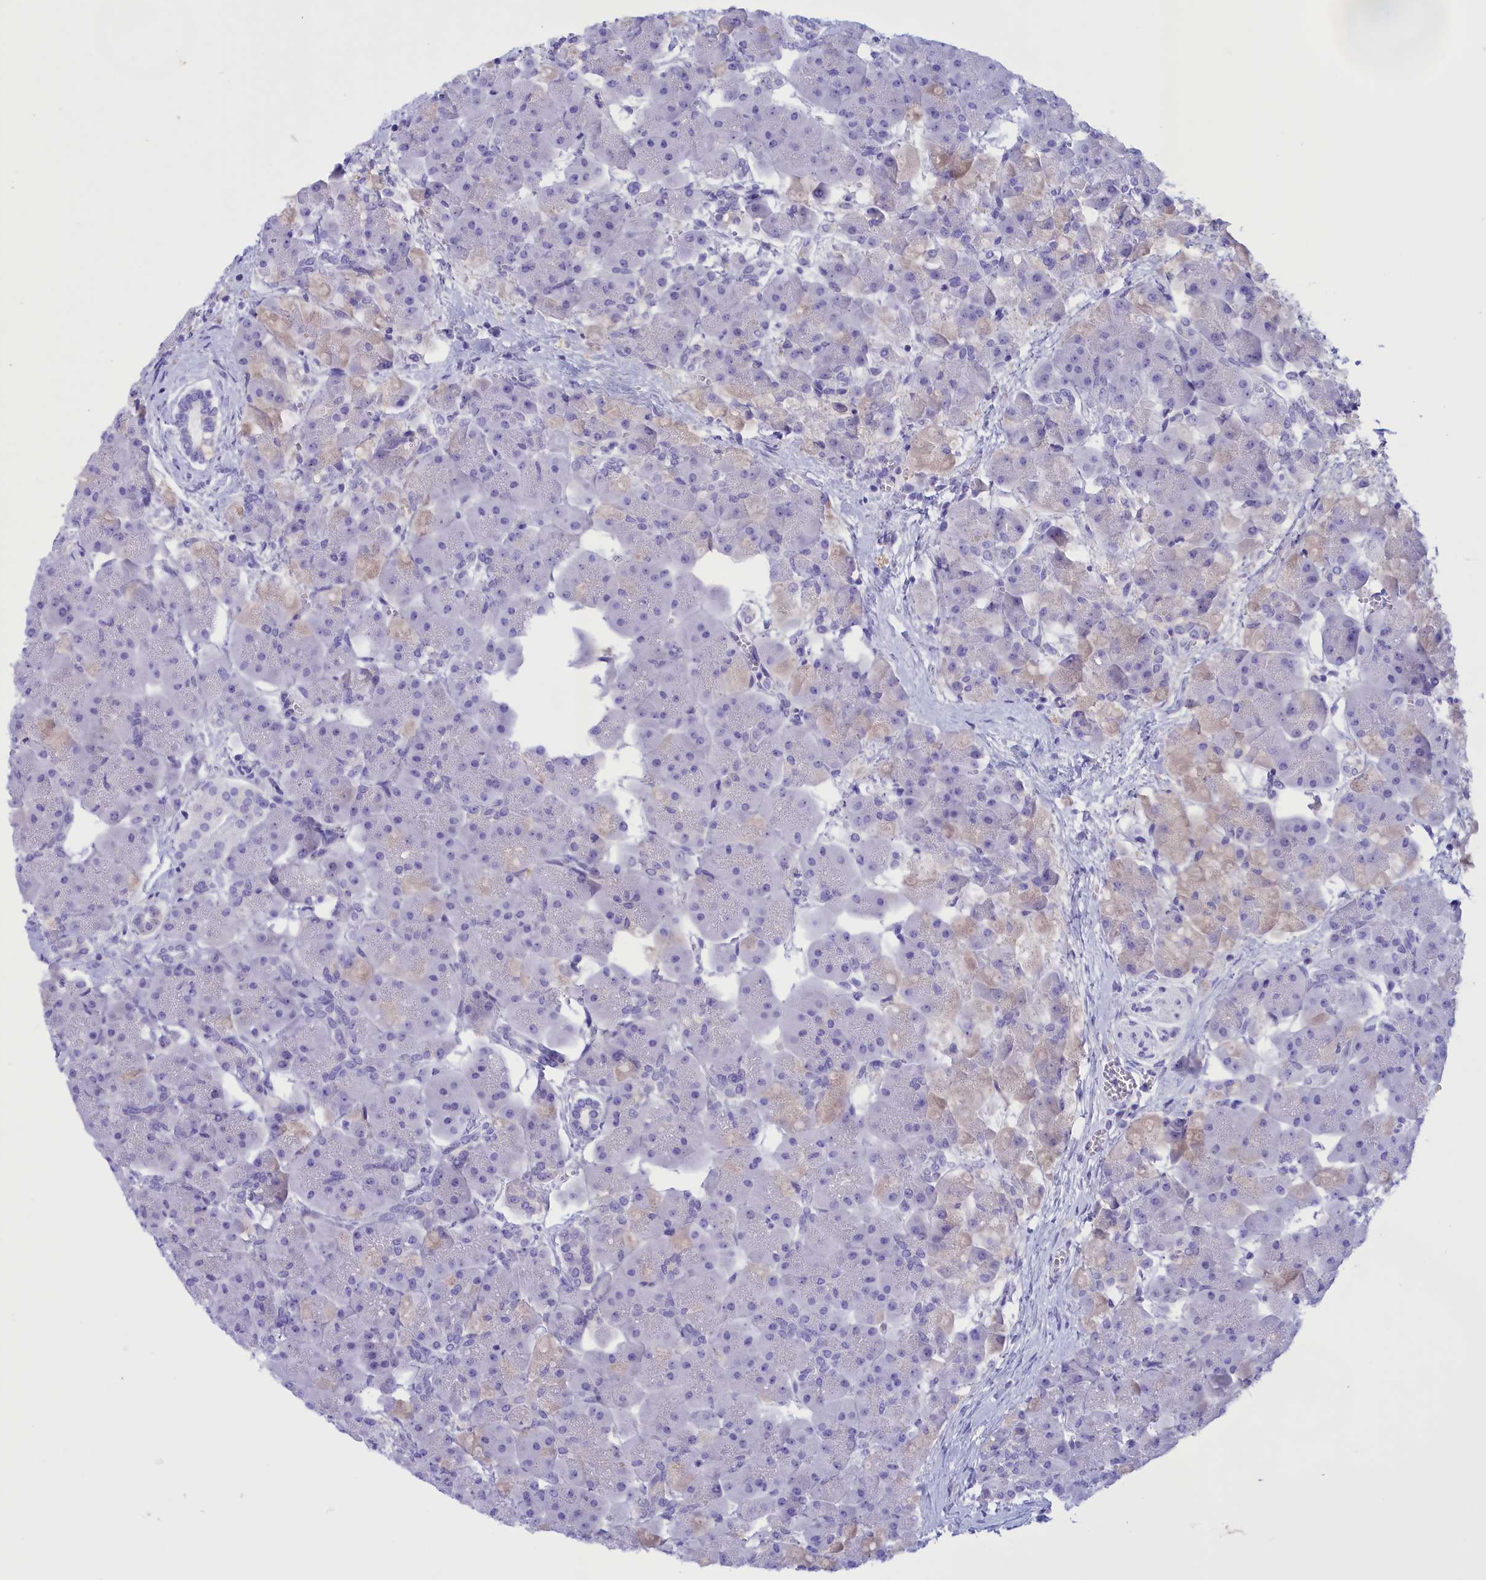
{"staining": {"intensity": "negative", "quantity": "none", "location": "none"}, "tissue": "pancreas", "cell_type": "Exocrine glandular cells", "image_type": "normal", "snomed": [{"axis": "morphology", "description": "Normal tissue, NOS"}, {"axis": "topography", "description": "Pancreas"}], "caption": "Image shows no protein expression in exocrine glandular cells of benign pancreas.", "gene": "PROK2", "patient": {"sex": "male", "age": 66}}